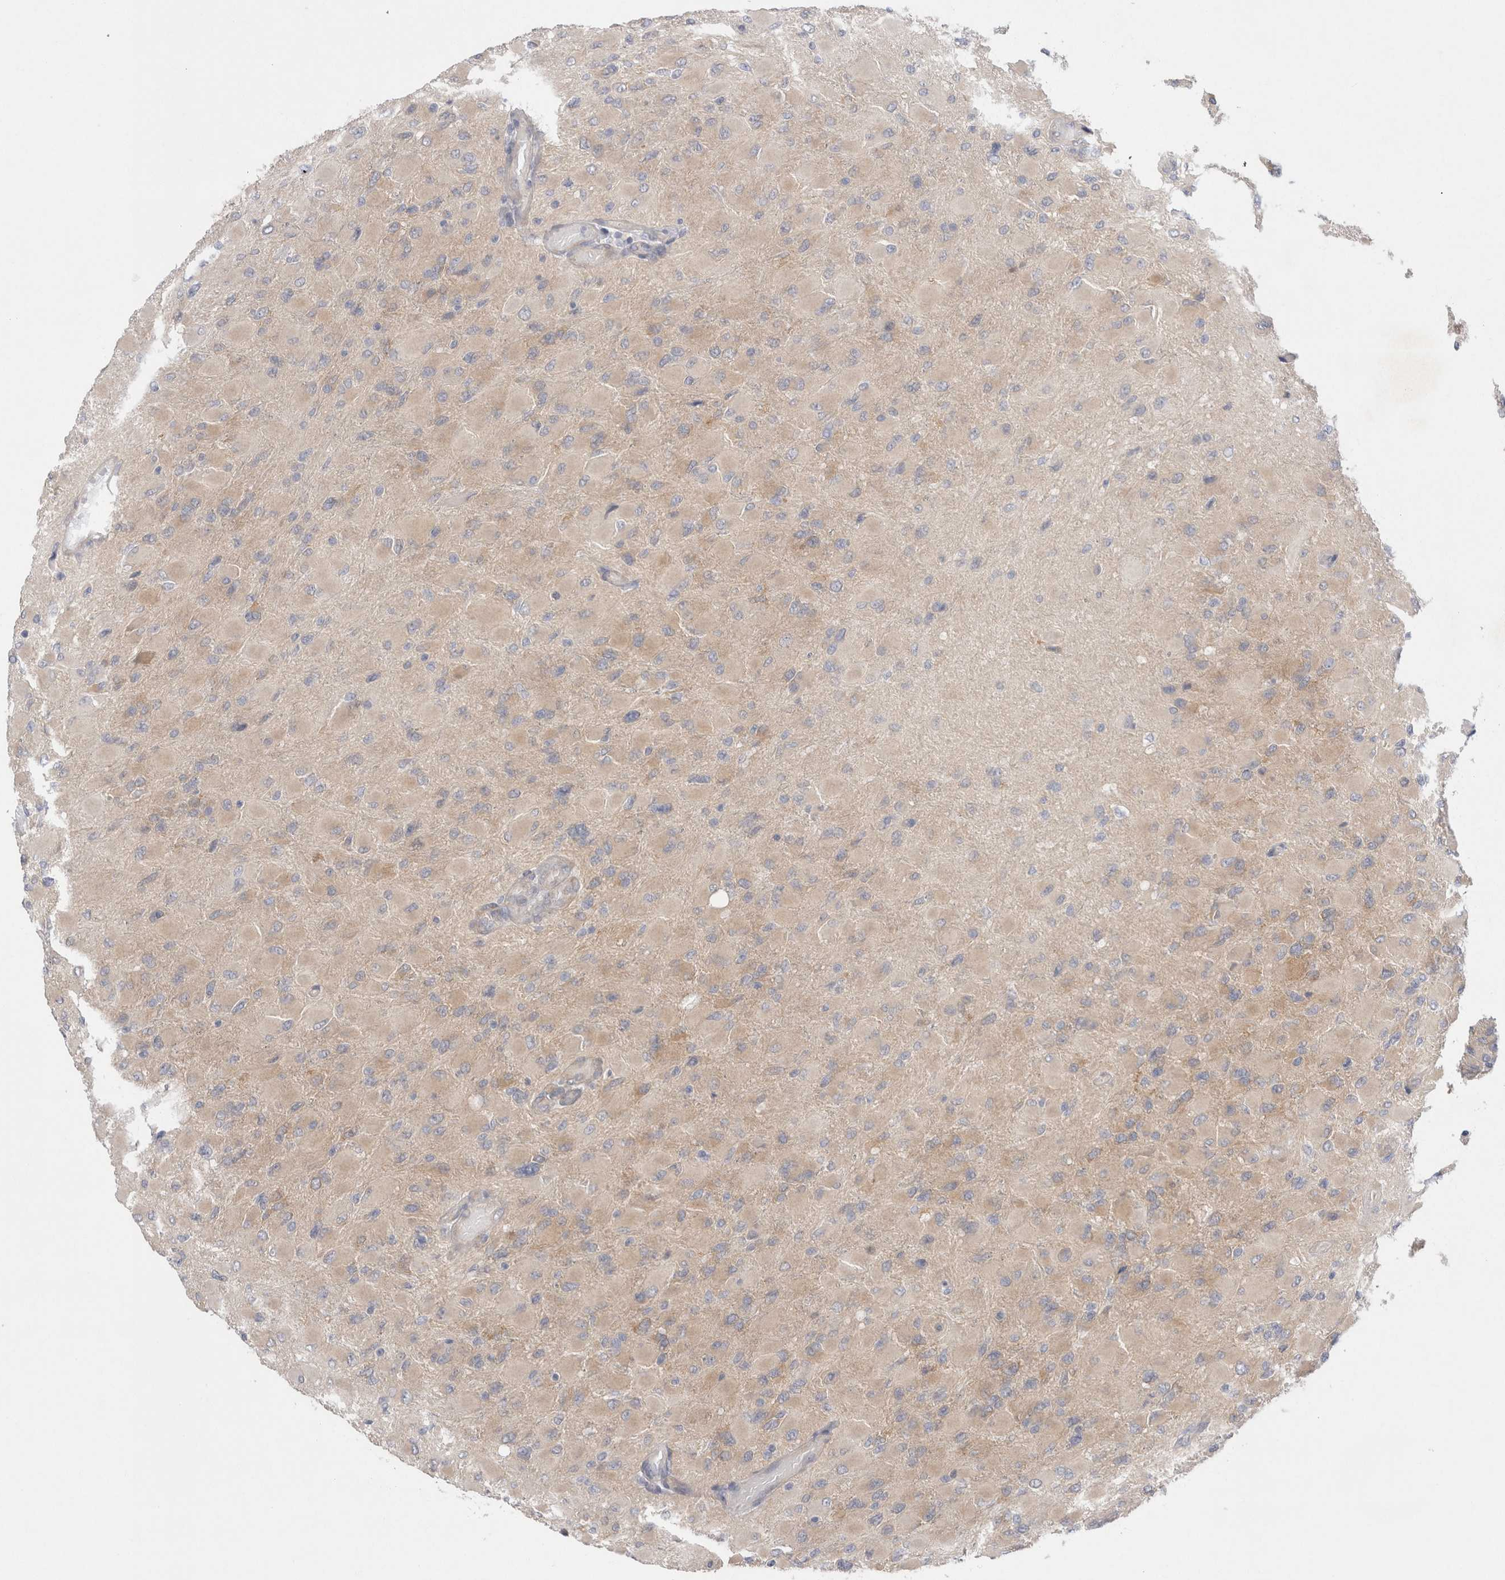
{"staining": {"intensity": "weak", "quantity": "25%-75%", "location": "cytoplasmic/membranous"}, "tissue": "glioma", "cell_type": "Tumor cells", "image_type": "cancer", "snomed": [{"axis": "morphology", "description": "Glioma, malignant, High grade"}, {"axis": "topography", "description": "Cerebral cortex"}], "caption": "A high-resolution micrograph shows IHC staining of malignant high-grade glioma, which exhibits weak cytoplasmic/membranous expression in approximately 25%-75% of tumor cells.", "gene": "WIPF2", "patient": {"sex": "female", "age": 36}}